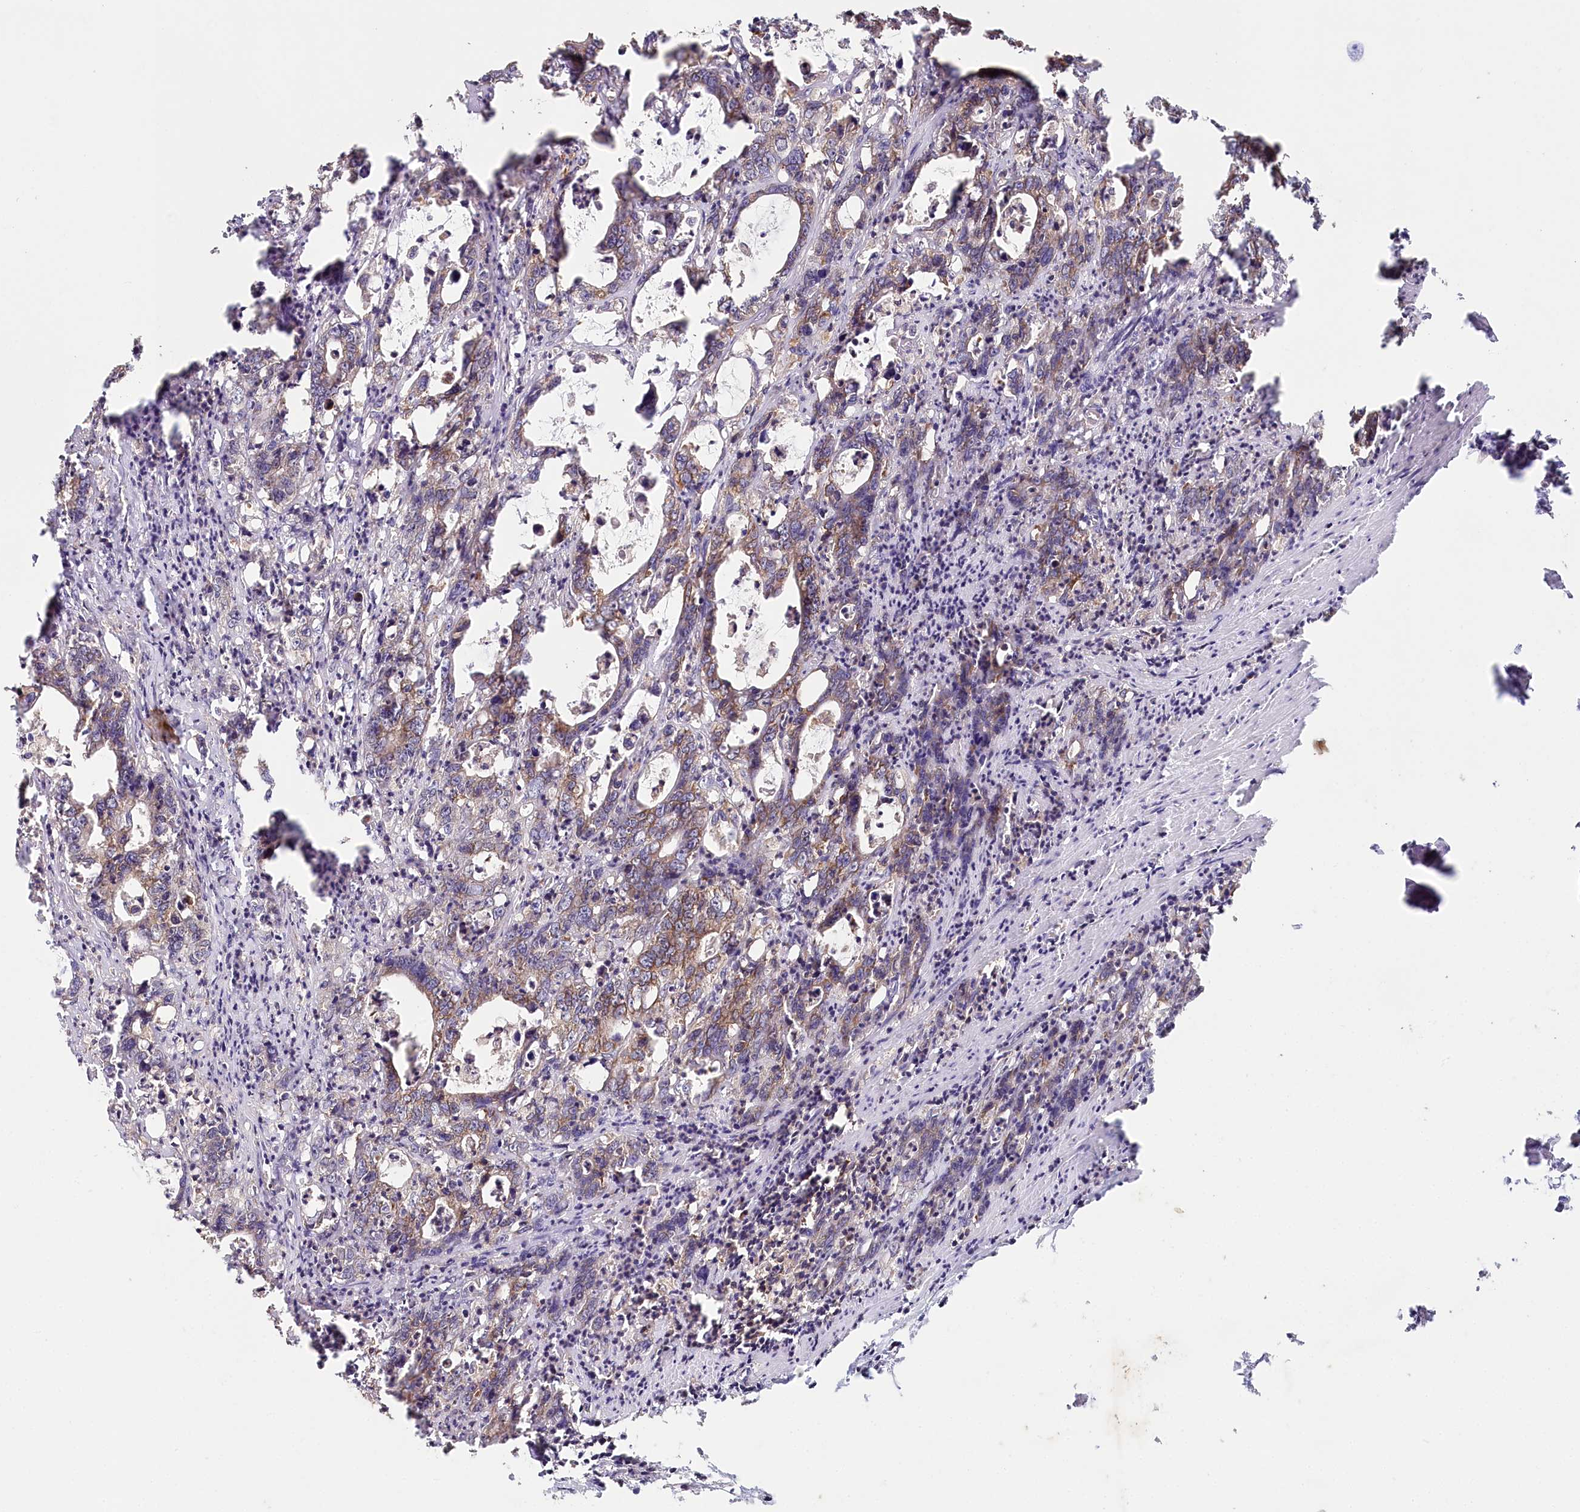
{"staining": {"intensity": "moderate", "quantity": "<25%", "location": "cytoplasmic/membranous"}, "tissue": "colorectal cancer", "cell_type": "Tumor cells", "image_type": "cancer", "snomed": [{"axis": "morphology", "description": "Adenocarcinoma, NOS"}, {"axis": "topography", "description": "Colon"}], "caption": "A high-resolution photomicrograph shows immunohistochemistry (IHC) staining of adenocarcinoma (colorectal), which shows moderate cytoplasmic/membranous expression in about <25% of tumor cells.", "gene": "HAL", "patient": {"sex": "female", "age": 75}}